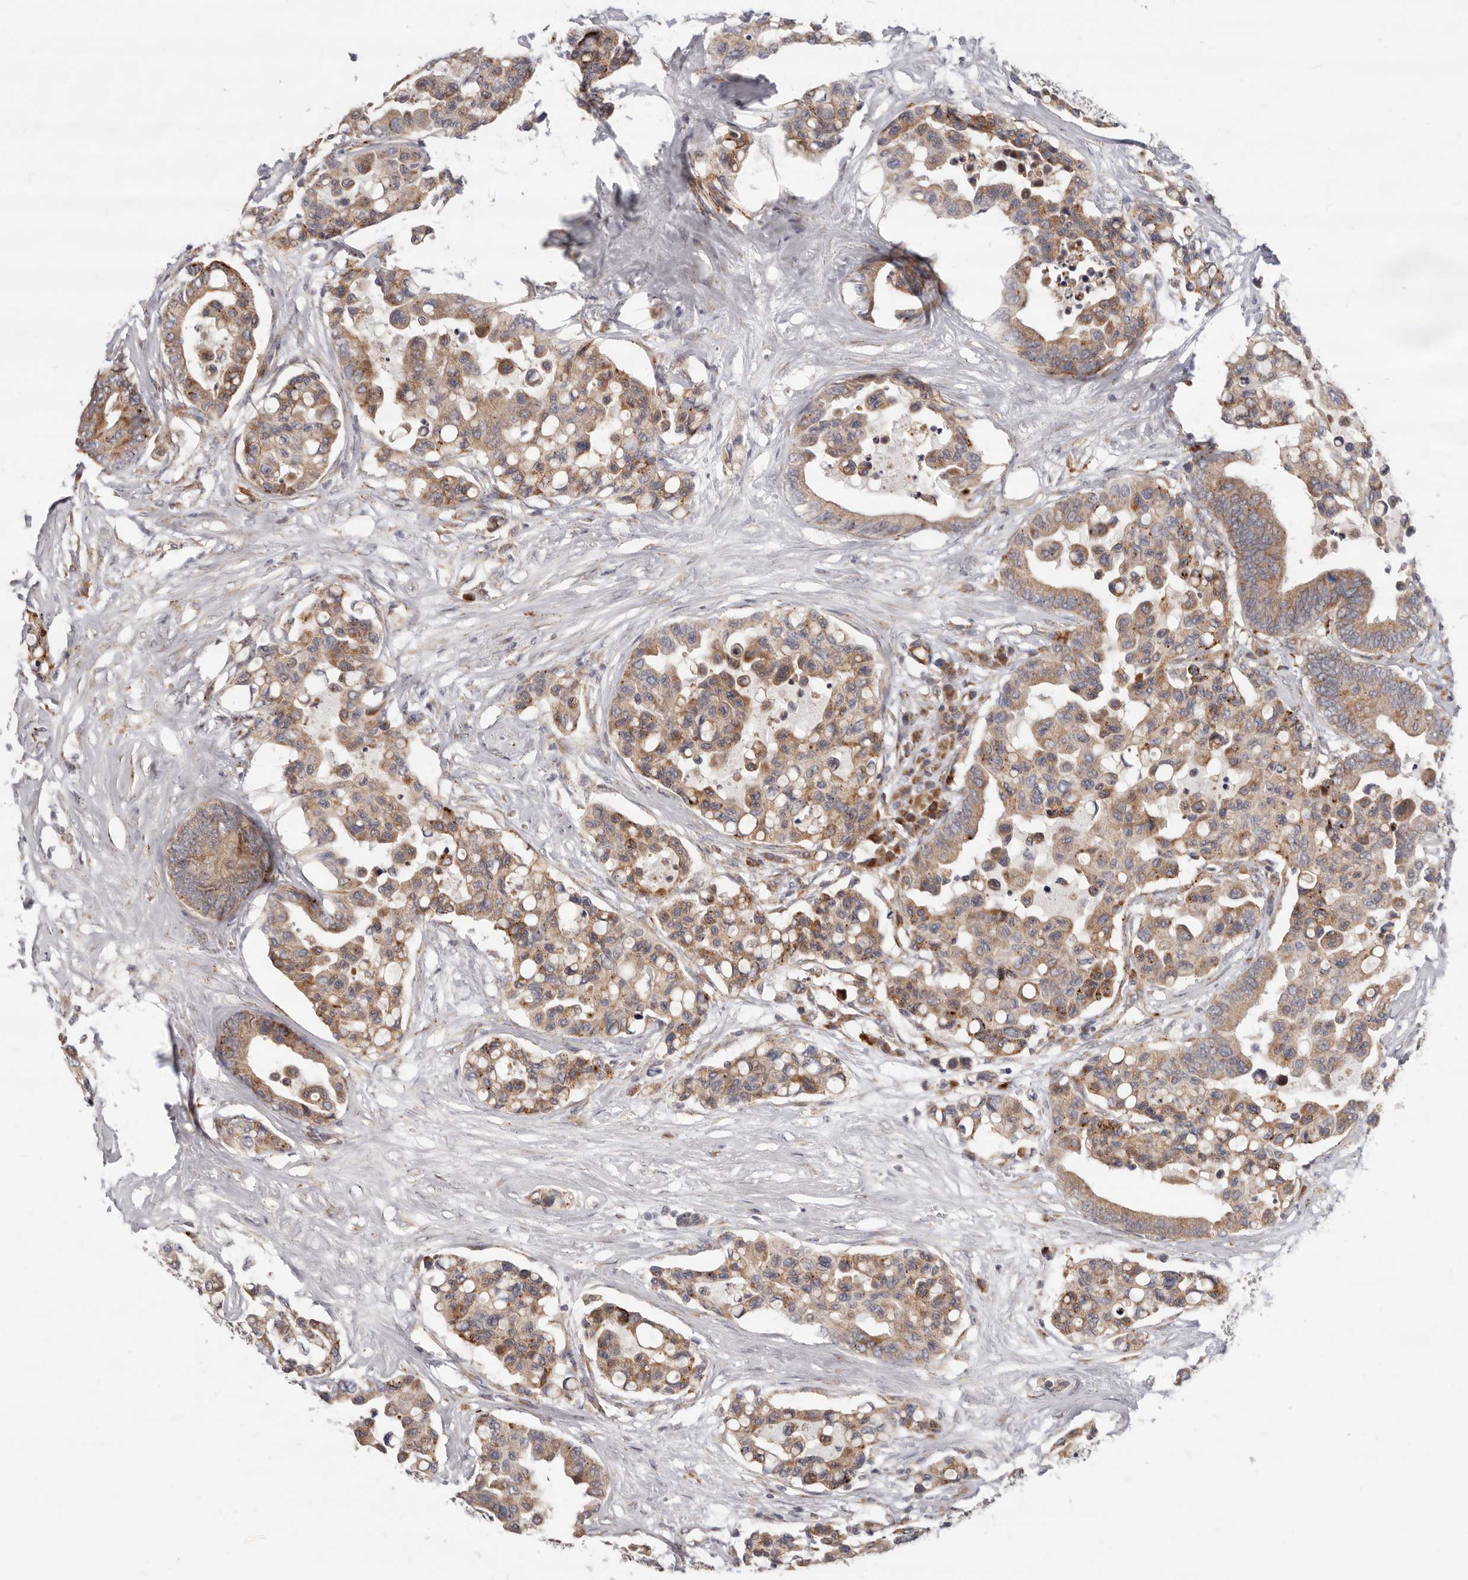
{"staining": {"intensity": "moderate", "quantity": ">75%", "location": "cytoplasmic/membranous"}, "tissue": "colorectal cancer", "cell_type": "Tumor cells", "image_type": "cancer", "snomed": [{"axis": "morphology", "description": "Adenocarcinoma, NOS"}, {"axis": "topography", "description": "Colon"}], "caption": "Adenocarcinoma (colorectal) was stained to show a protein in brown. There is medium levels of moderate cytoplasmic/membranous positivity in about >75% of tumor cells.", "gene": "TOR3A", "patient": {"sex": "male", "age": 82}}